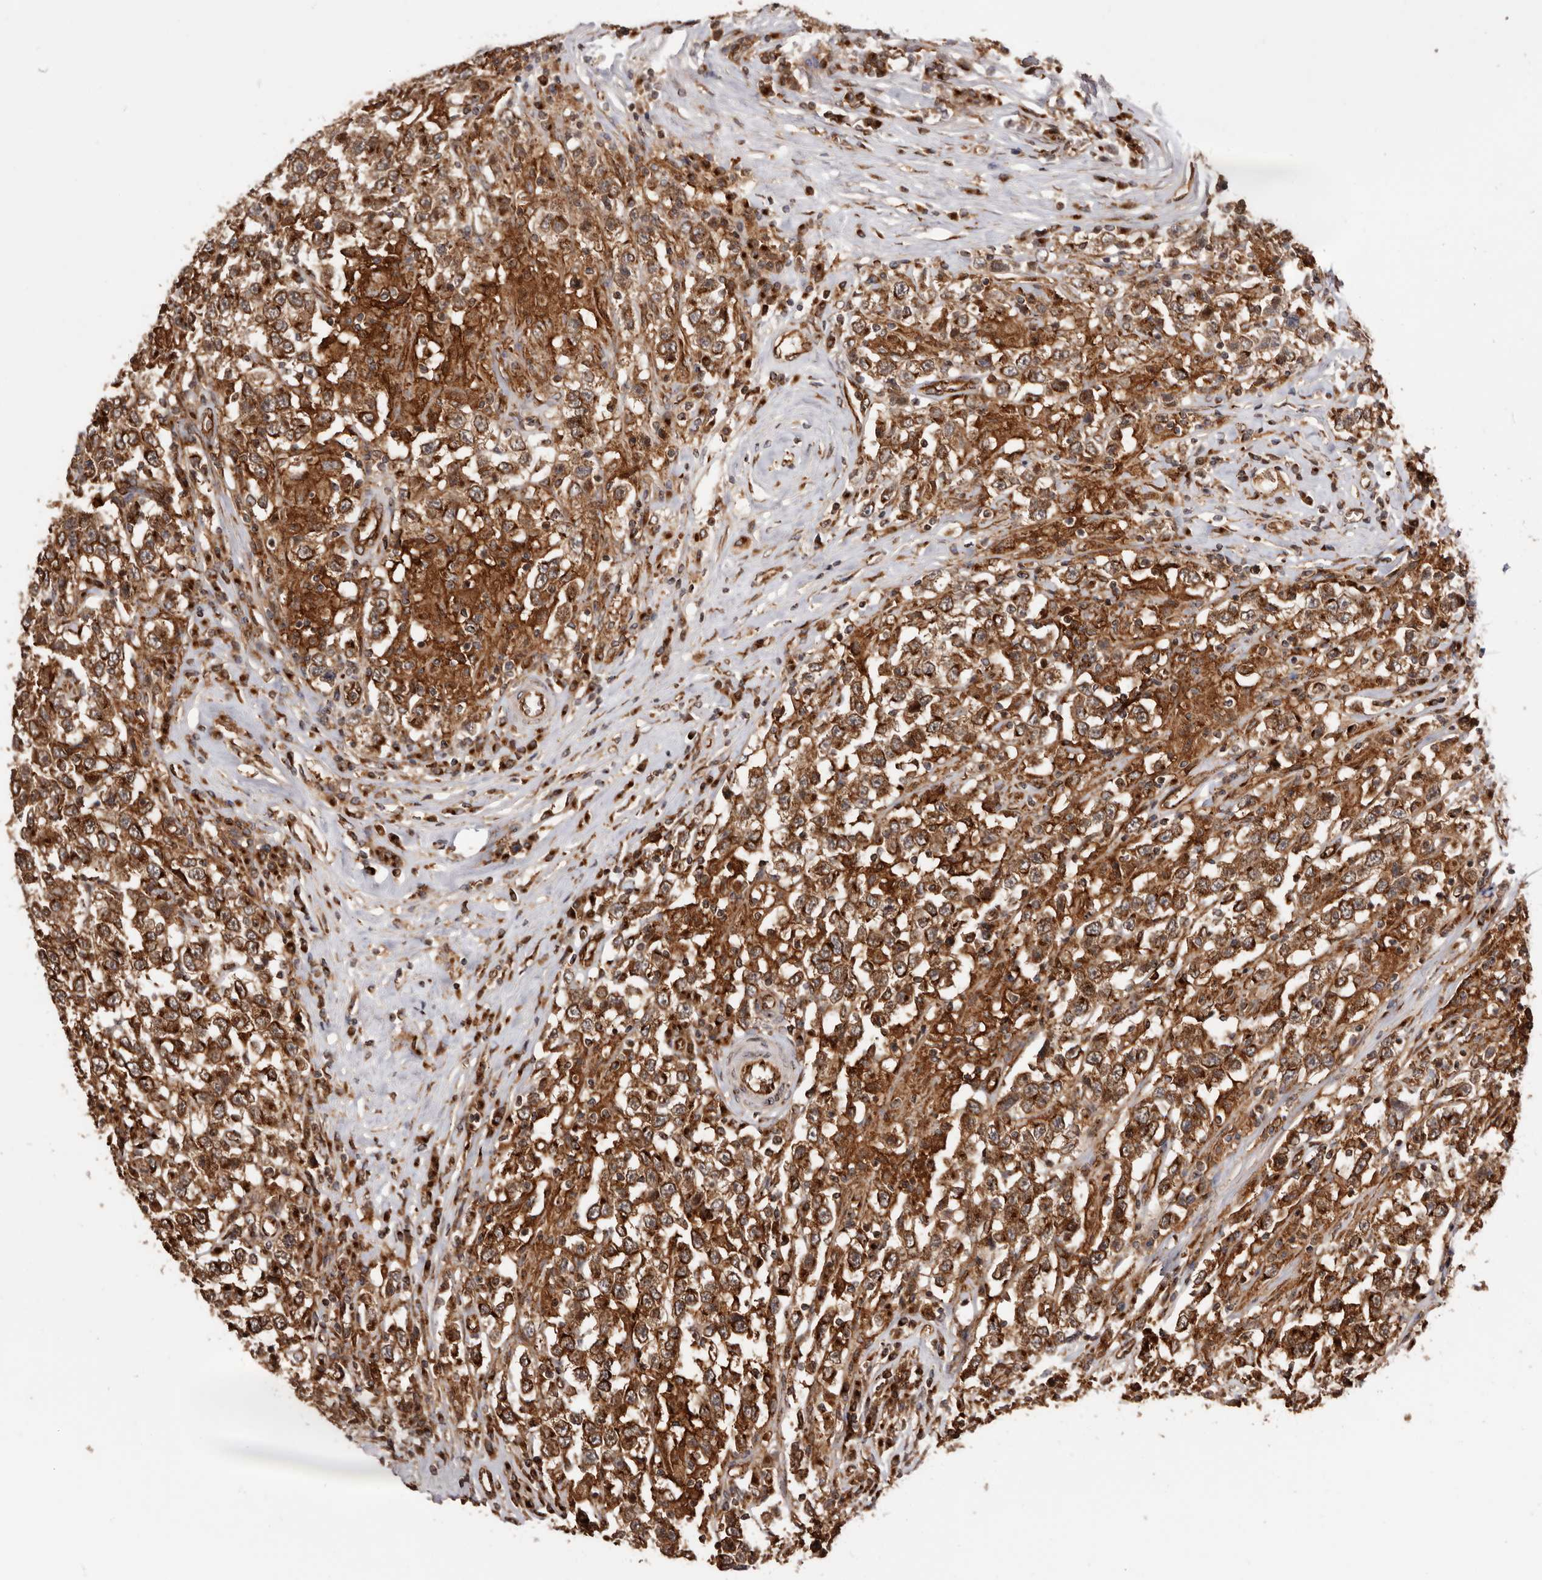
{"staining": {"intensity": "strong", "quantity": ">75%", "location": "cytoplasmic/membranous"}, "tissue": "testis cancer", "cell_type": "Tumor cells", "image_type": "cancer", "snomed": [{"axis": "morphology", "description": "Seminoma, NOS"}, {"axis": "topography", "description": "Testis"}], "caption": "Testis cancer (seminoma) tissue displays strong cytoplasmic/membranous staining in approximately >75% of tumor cells, visualized by immunohistochemistry. The protein is shown in brown color, while the nuclei are stained blue.", "gene": "GPR27", "patient": {"sex": "male", "age": 41}}